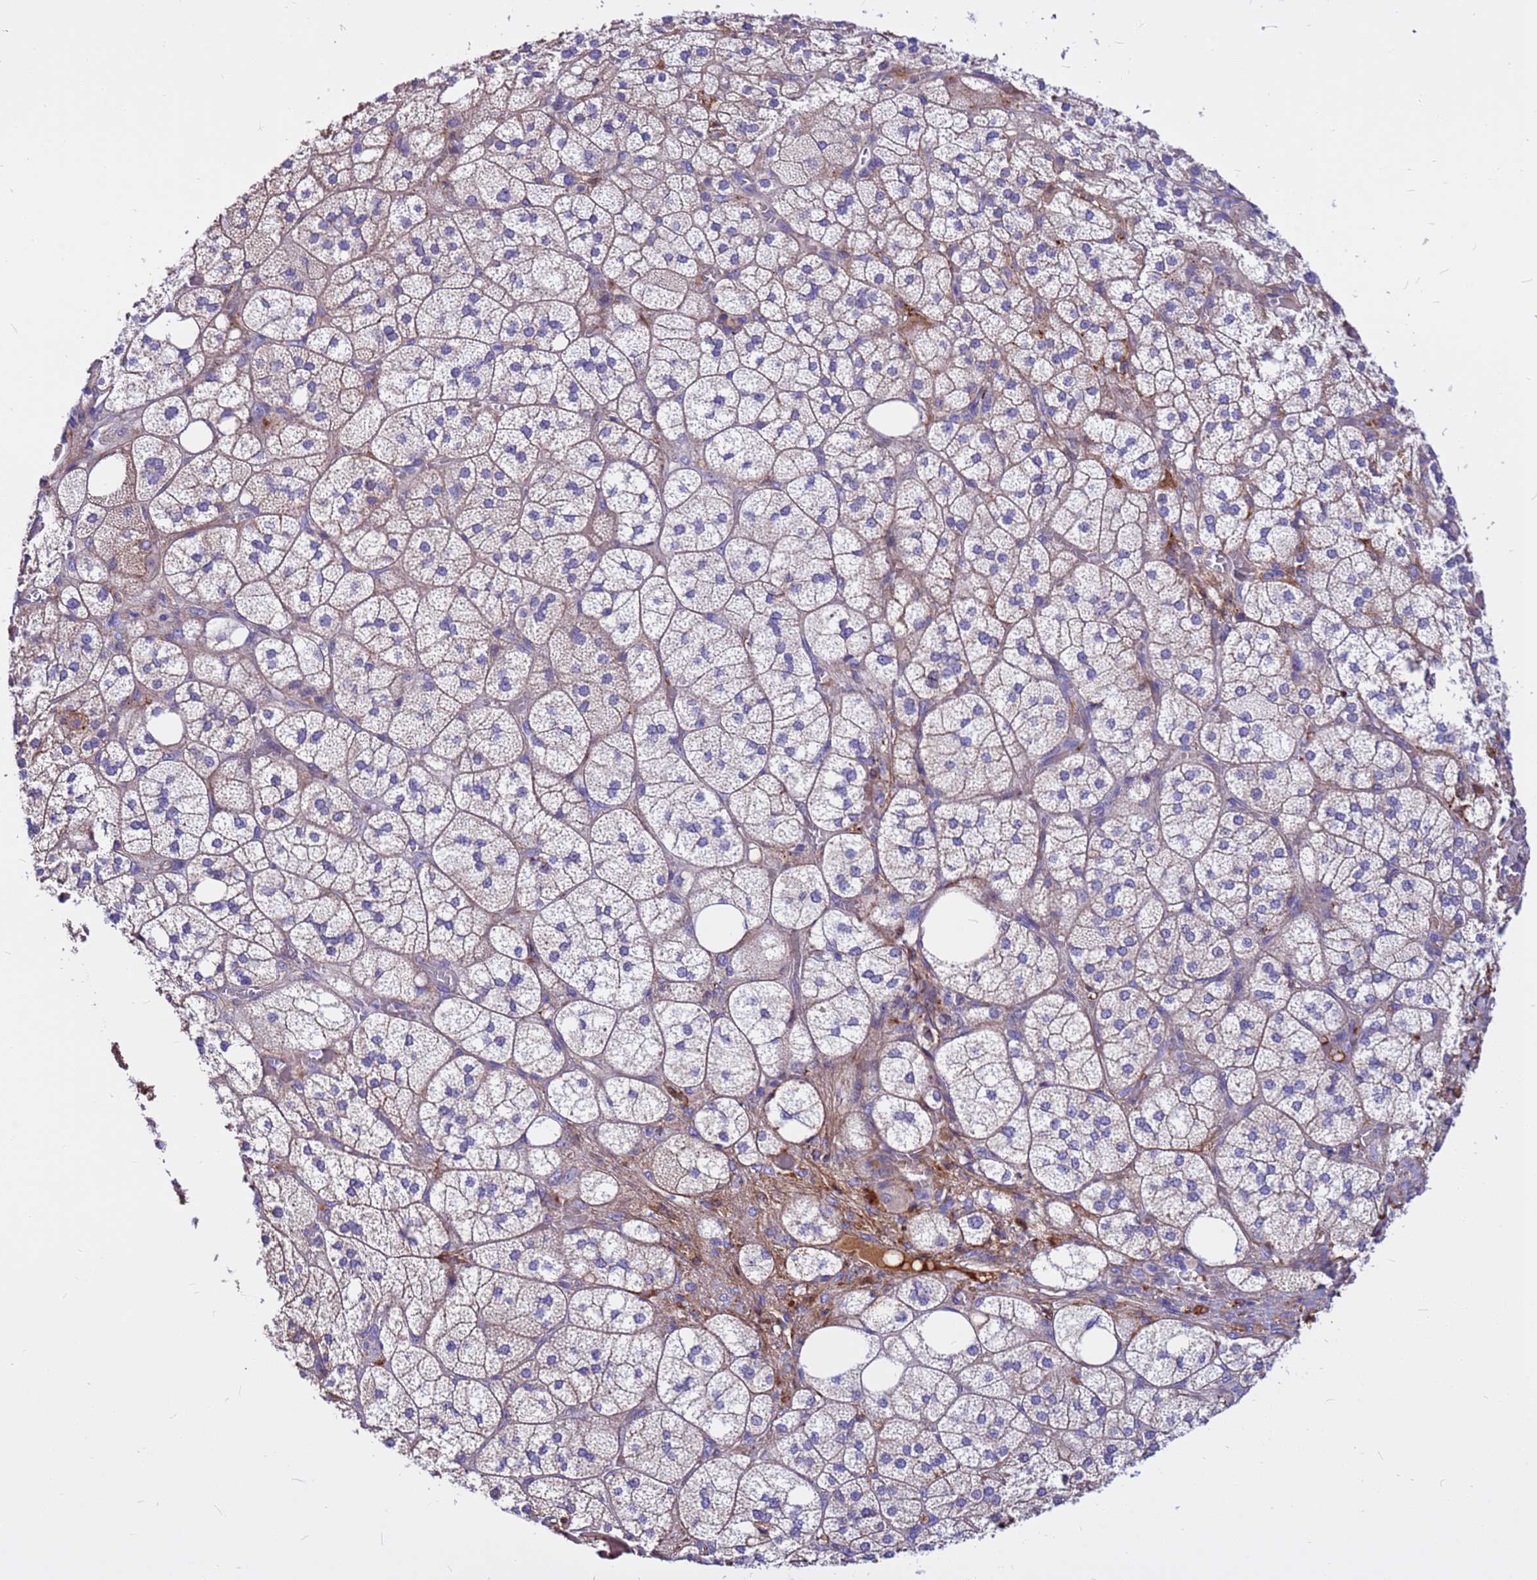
{"staining": {"intensity": "moderate", "quantity": "<25%", "location": "cytoplasmic/membranous"}, "tissue": "adrenal gland", "cell_type": "Glandular cells", "image_type": "normal", "snomed": [{"axis": "morphology", "description": "Normal tissue, NOS"}, {"axis": "topography", "description": "Adrenal gland"}], "caption": "Immunohistochemistry (IHC) (DAB (3,3'-diaminobenzidine)) staining of normal human adrenal gland demonstrates moderate cytoplasmic/membranous protein expression in approximately <25% of glandular cells. The staining was performed using DAB (3,3'-diaminobenzidine) to visualize the protein expression in brown, while the nuclei were stained in blue with hematoxylin (Magnification: 20x).", "gene": "CRHBP", "patient": {"sex": "male", "age": 61}}